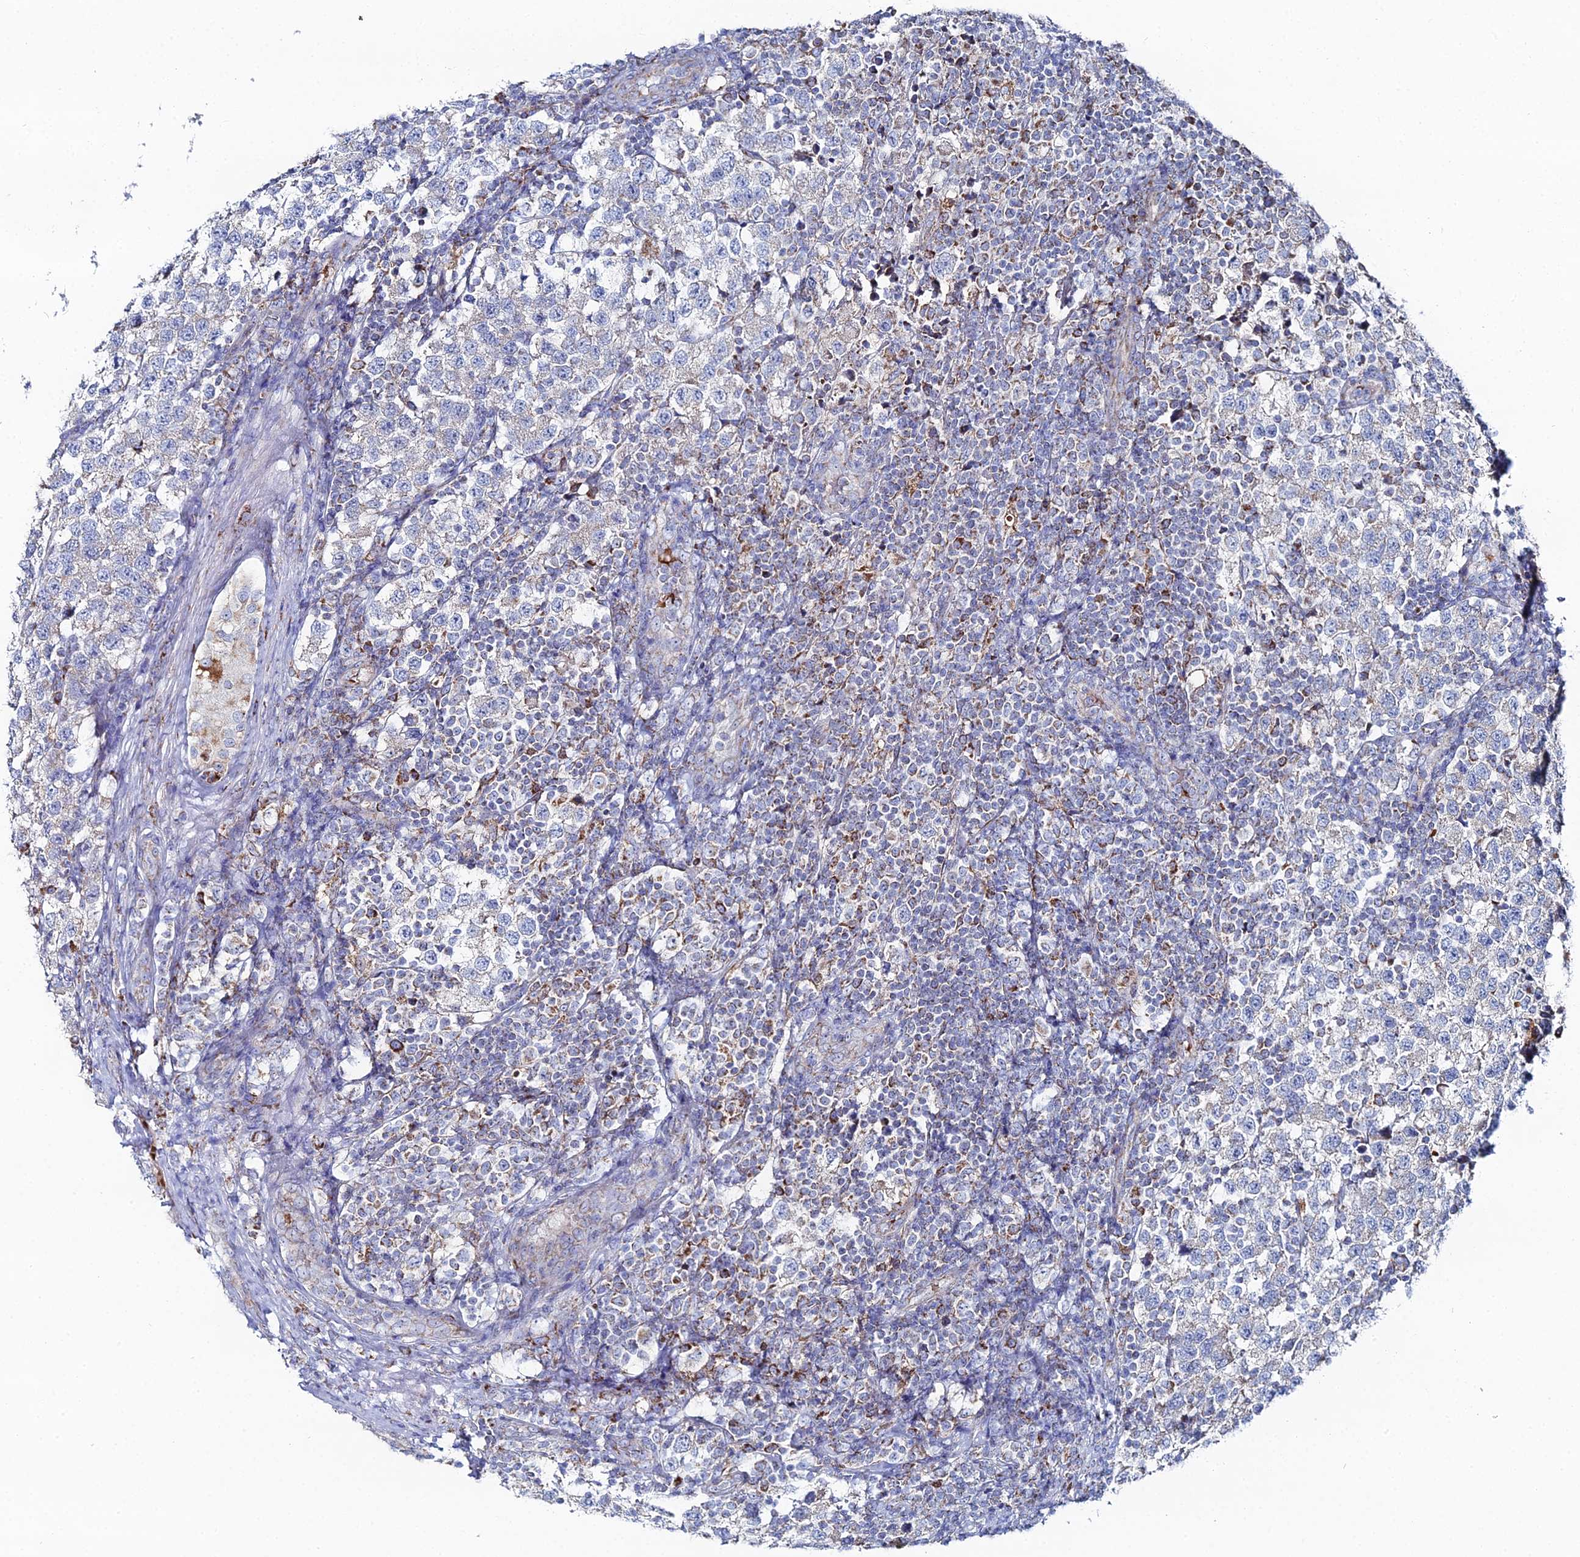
{"staining": {"intensity": "weak", "quantity": "25%-75%", "location": "cytoplasmic/membranous"}, "tissue": "testis cancer", "cell_type": "Tumor cells", "image_type": "cancer", "snomed": [{"axis": "morphology", "description": "Seminoma, NOS"}, {"axis": "topography", "description": "Testis"}], "caption": "A brown stain shows weak cytoplasmic/membranous positivity of a protein in human seminoma (testis) tumor cells.", "gene": "MPC1", "patient": {"sex": "male", "age": 34}}